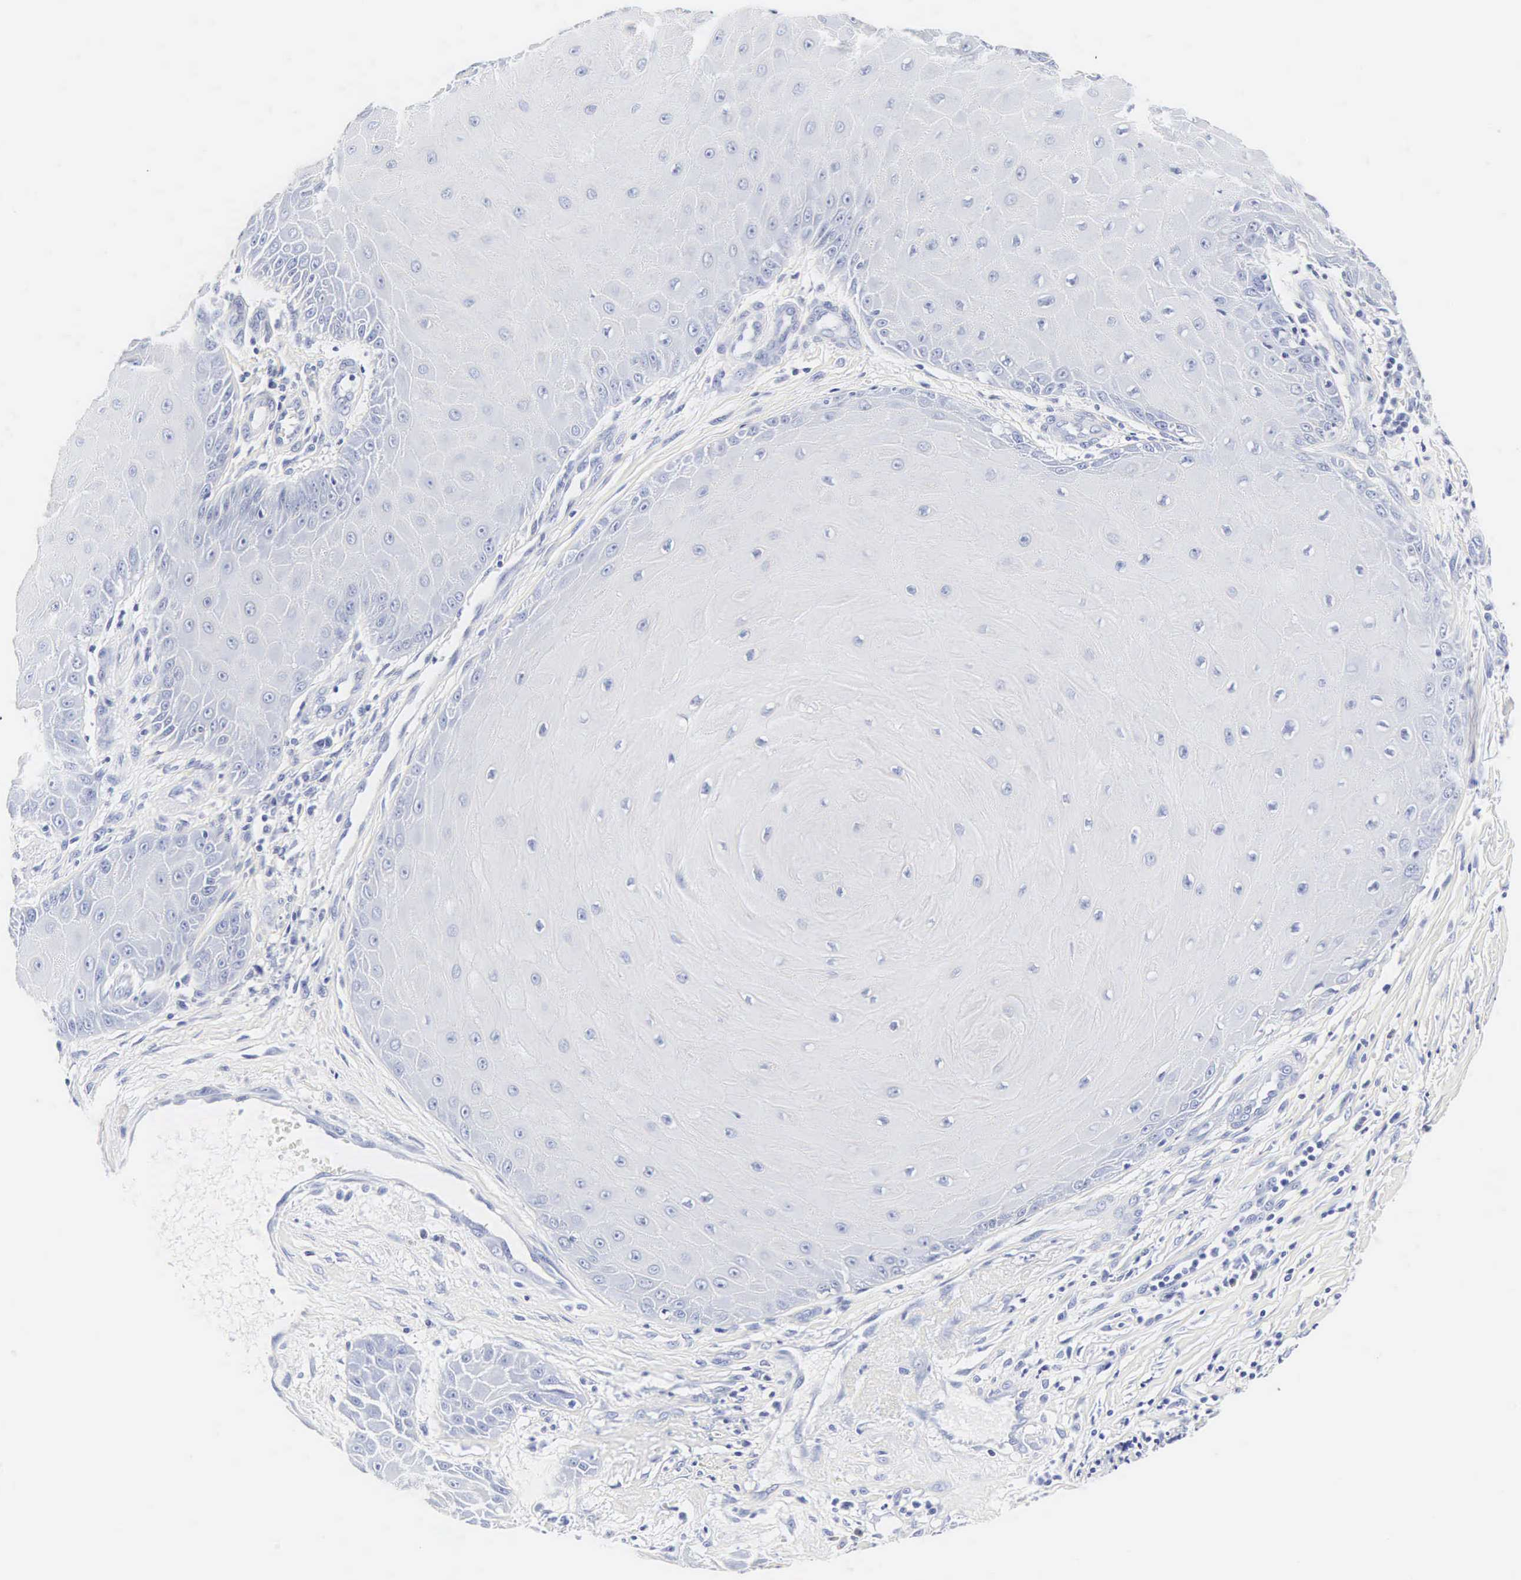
{"staining": {"intensity": "negative", "quantity": "none", "location": "none"}, "tissue": "skin cancer", "cell_type": "Tumor cells", "image_type": "cancer", "snomed": [{"axis": "morphology", "description": "Squamous cell carcinoma, NOS"}, {"axis": "topography", "description": "Skin"}], "caption": "Squamous cell carcinoma (skin) was stained to show a protein in brown. There is no significant positivity in tumor cells.", "gene": "INS", "patient": {"sex": "male", "age": 57}}